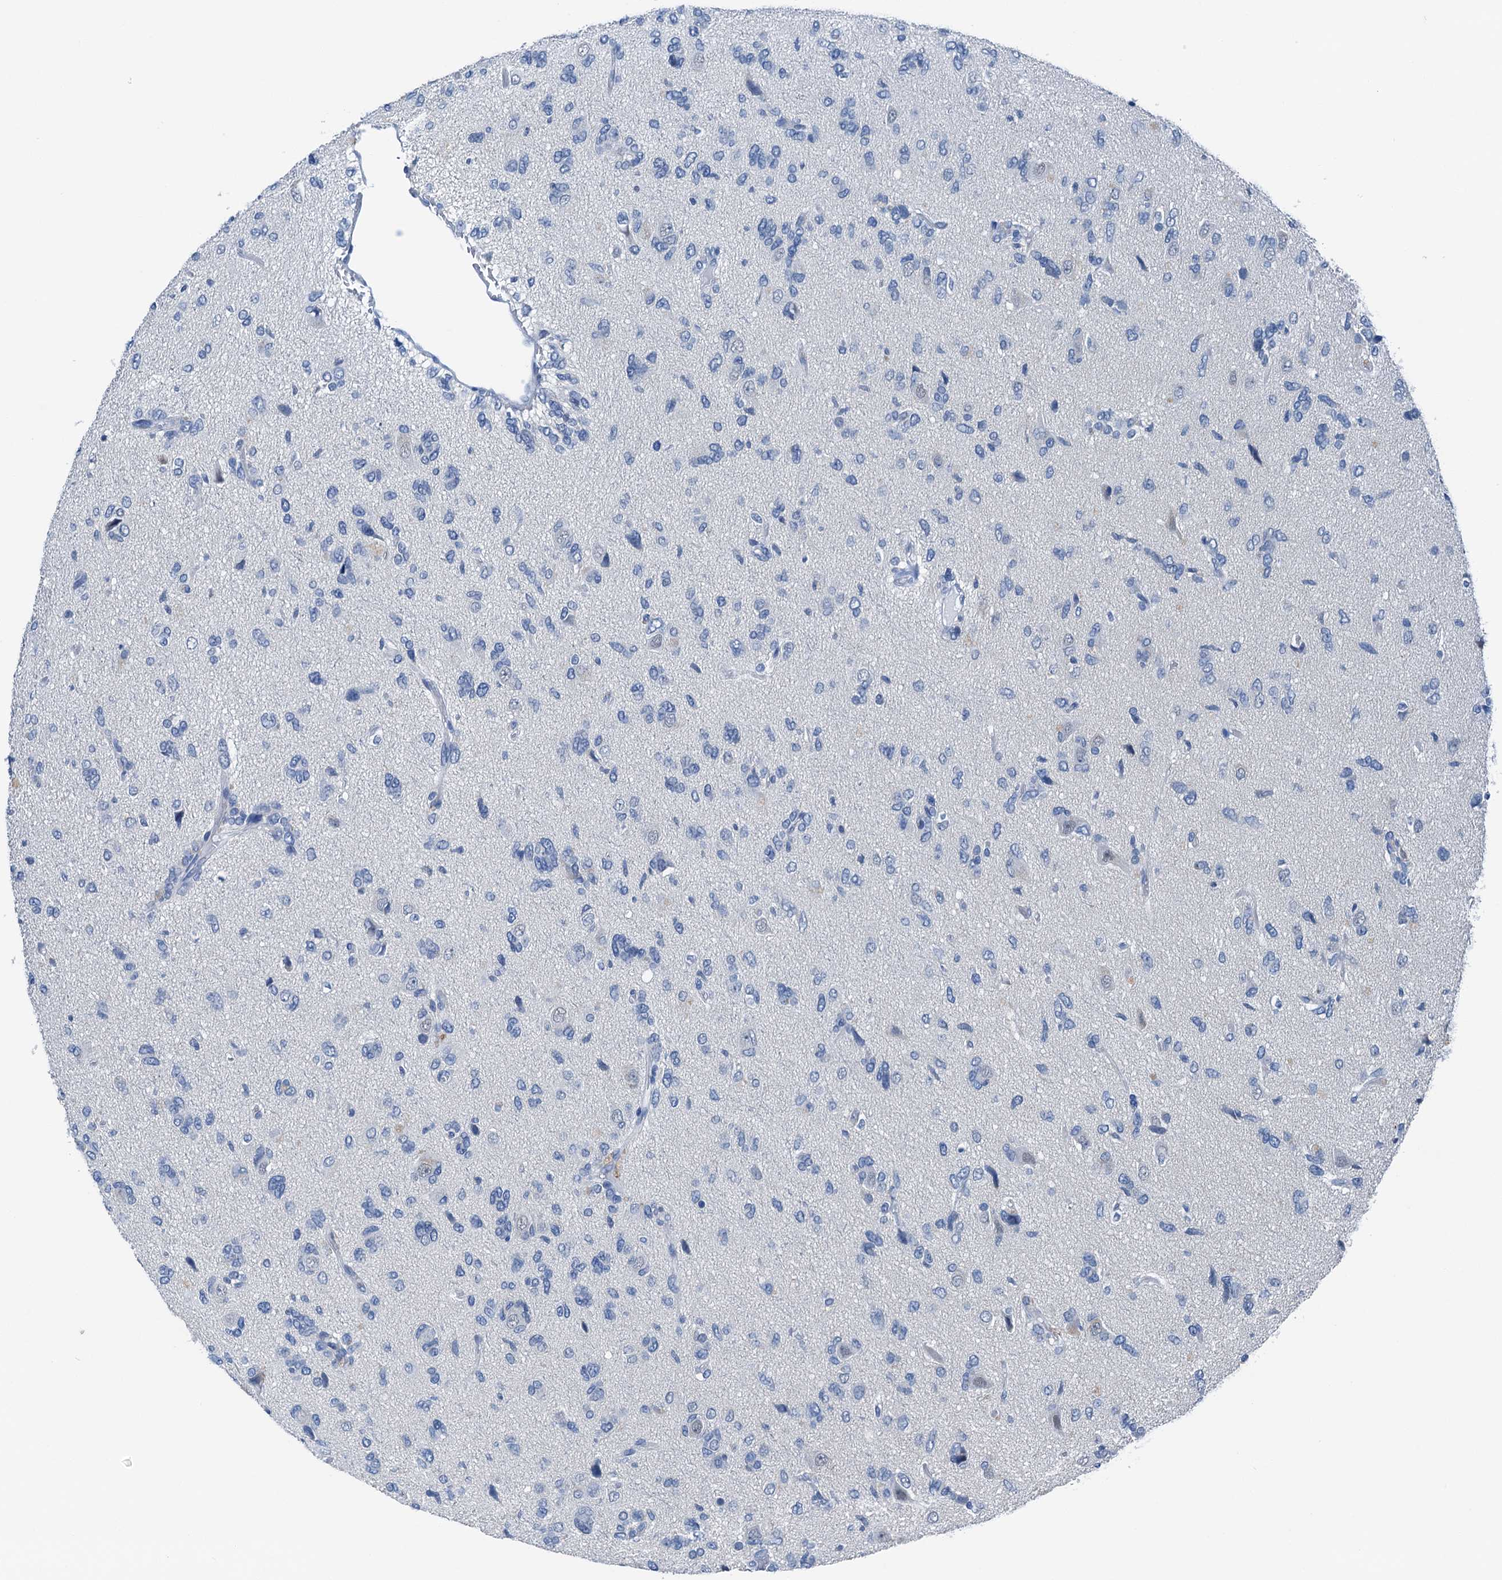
{"staining": {"intensity": "negative", "quantity": "none", "location": "none"}, "tissue": "glioma", "cell_type": "Tumor cells", "image_type": "cancer", "snomed": [{"axis": "morphology", "description": "Glioma, malignant, High grade"}, {"axis": "topography", "description": "Brain"}], "caption": "Tumor cells are negative for brown protein staining in high-grade glioma (malignant).", "gene": "CBLN3", "patient": {"sex": "female", "age": 59}}